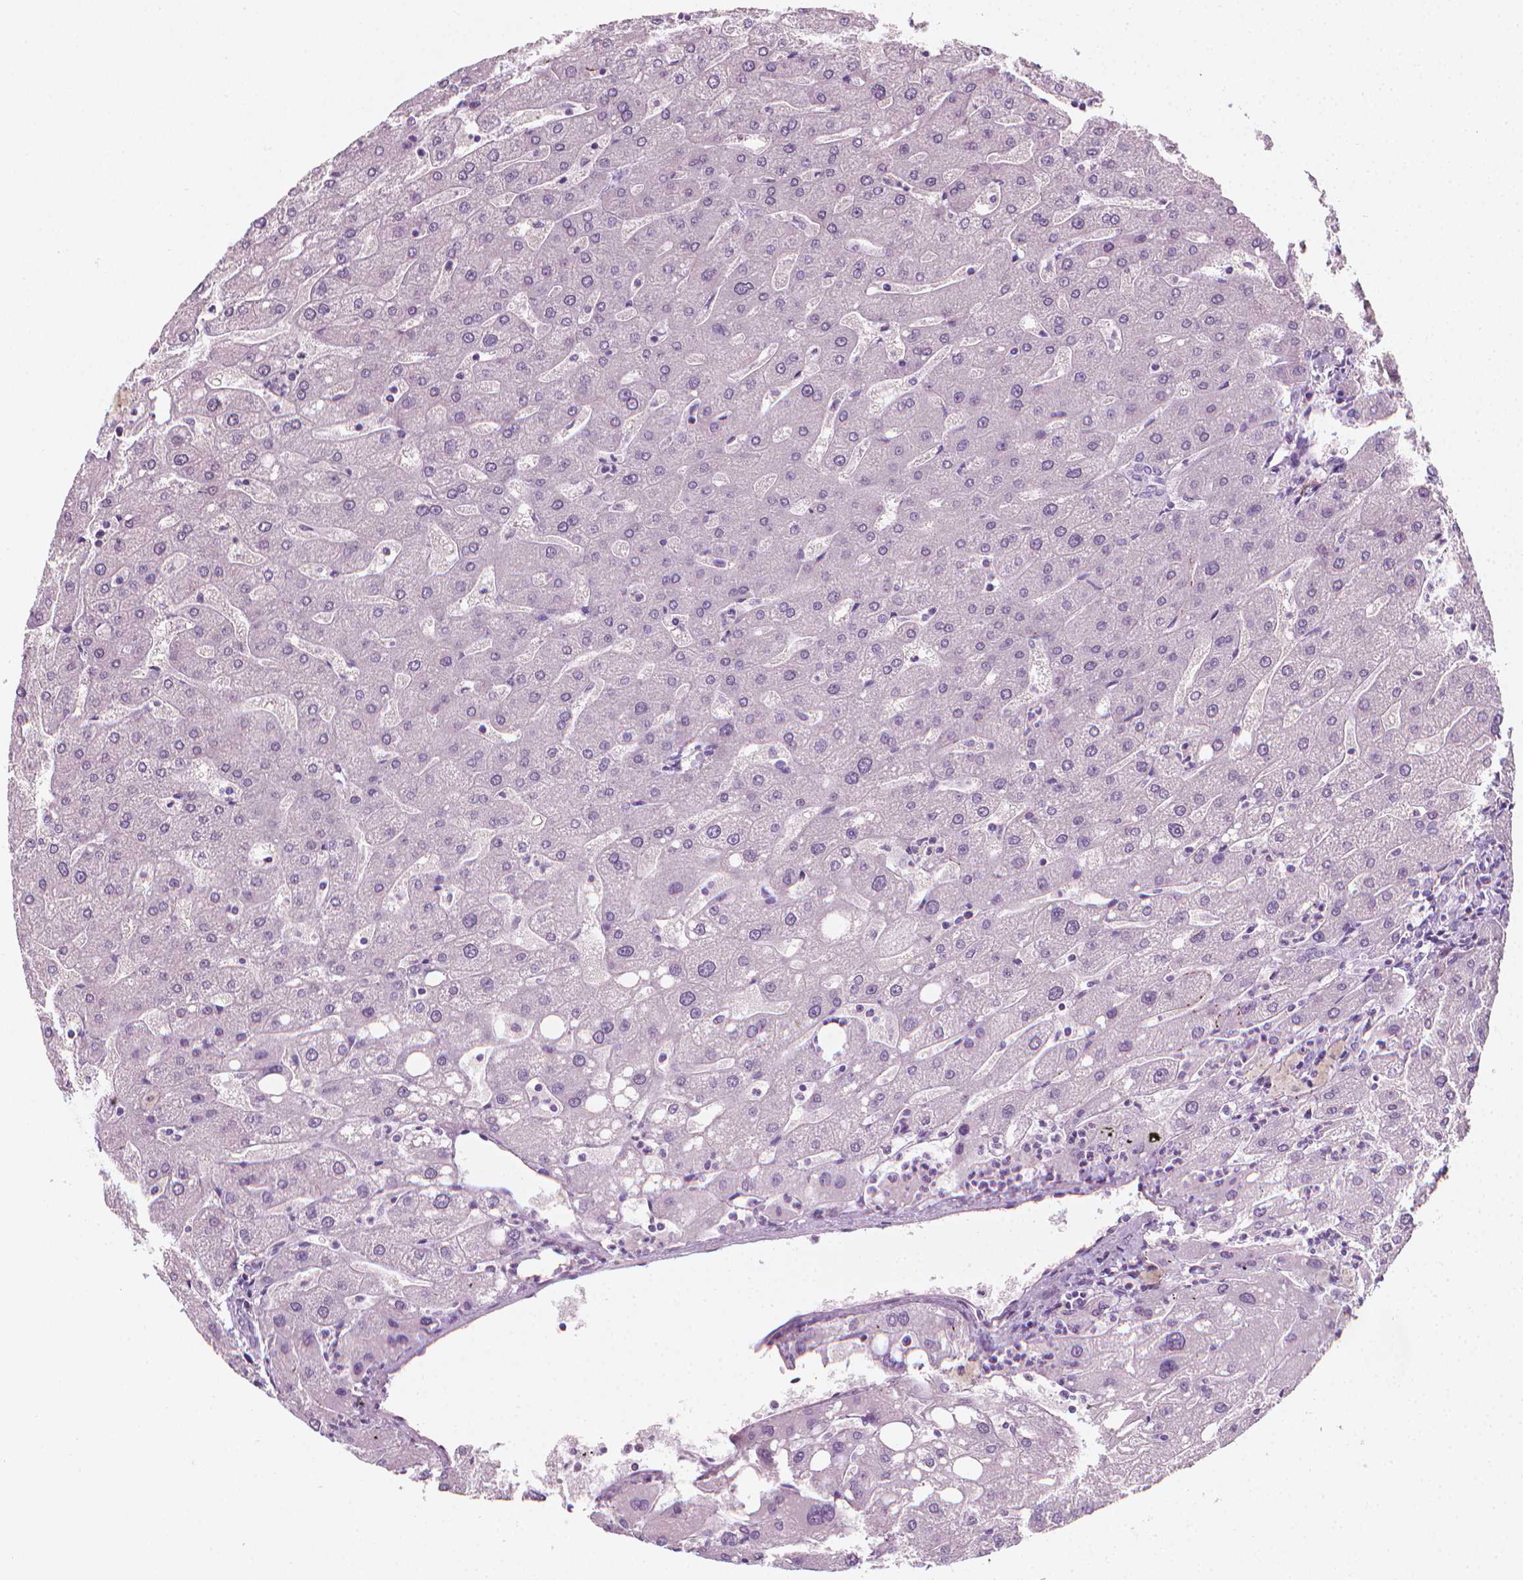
{"staining": {"intensity": "negative", "quantity": "none", "location": "none"}, "tissue": "liver", "cell_type": "Cholangiocytes", "image_type": "normal", "snomed": [{"axis": "morphology", "description": "Normal tissue, NOS"}, {"axis": "topography", "description": "Liver"}], "caption": "Immunohistochemistry of benign liver reveals no staining in cholangiocytes.", "gene": "SCG3", "patient": {"sex": "male", "age": 67}}